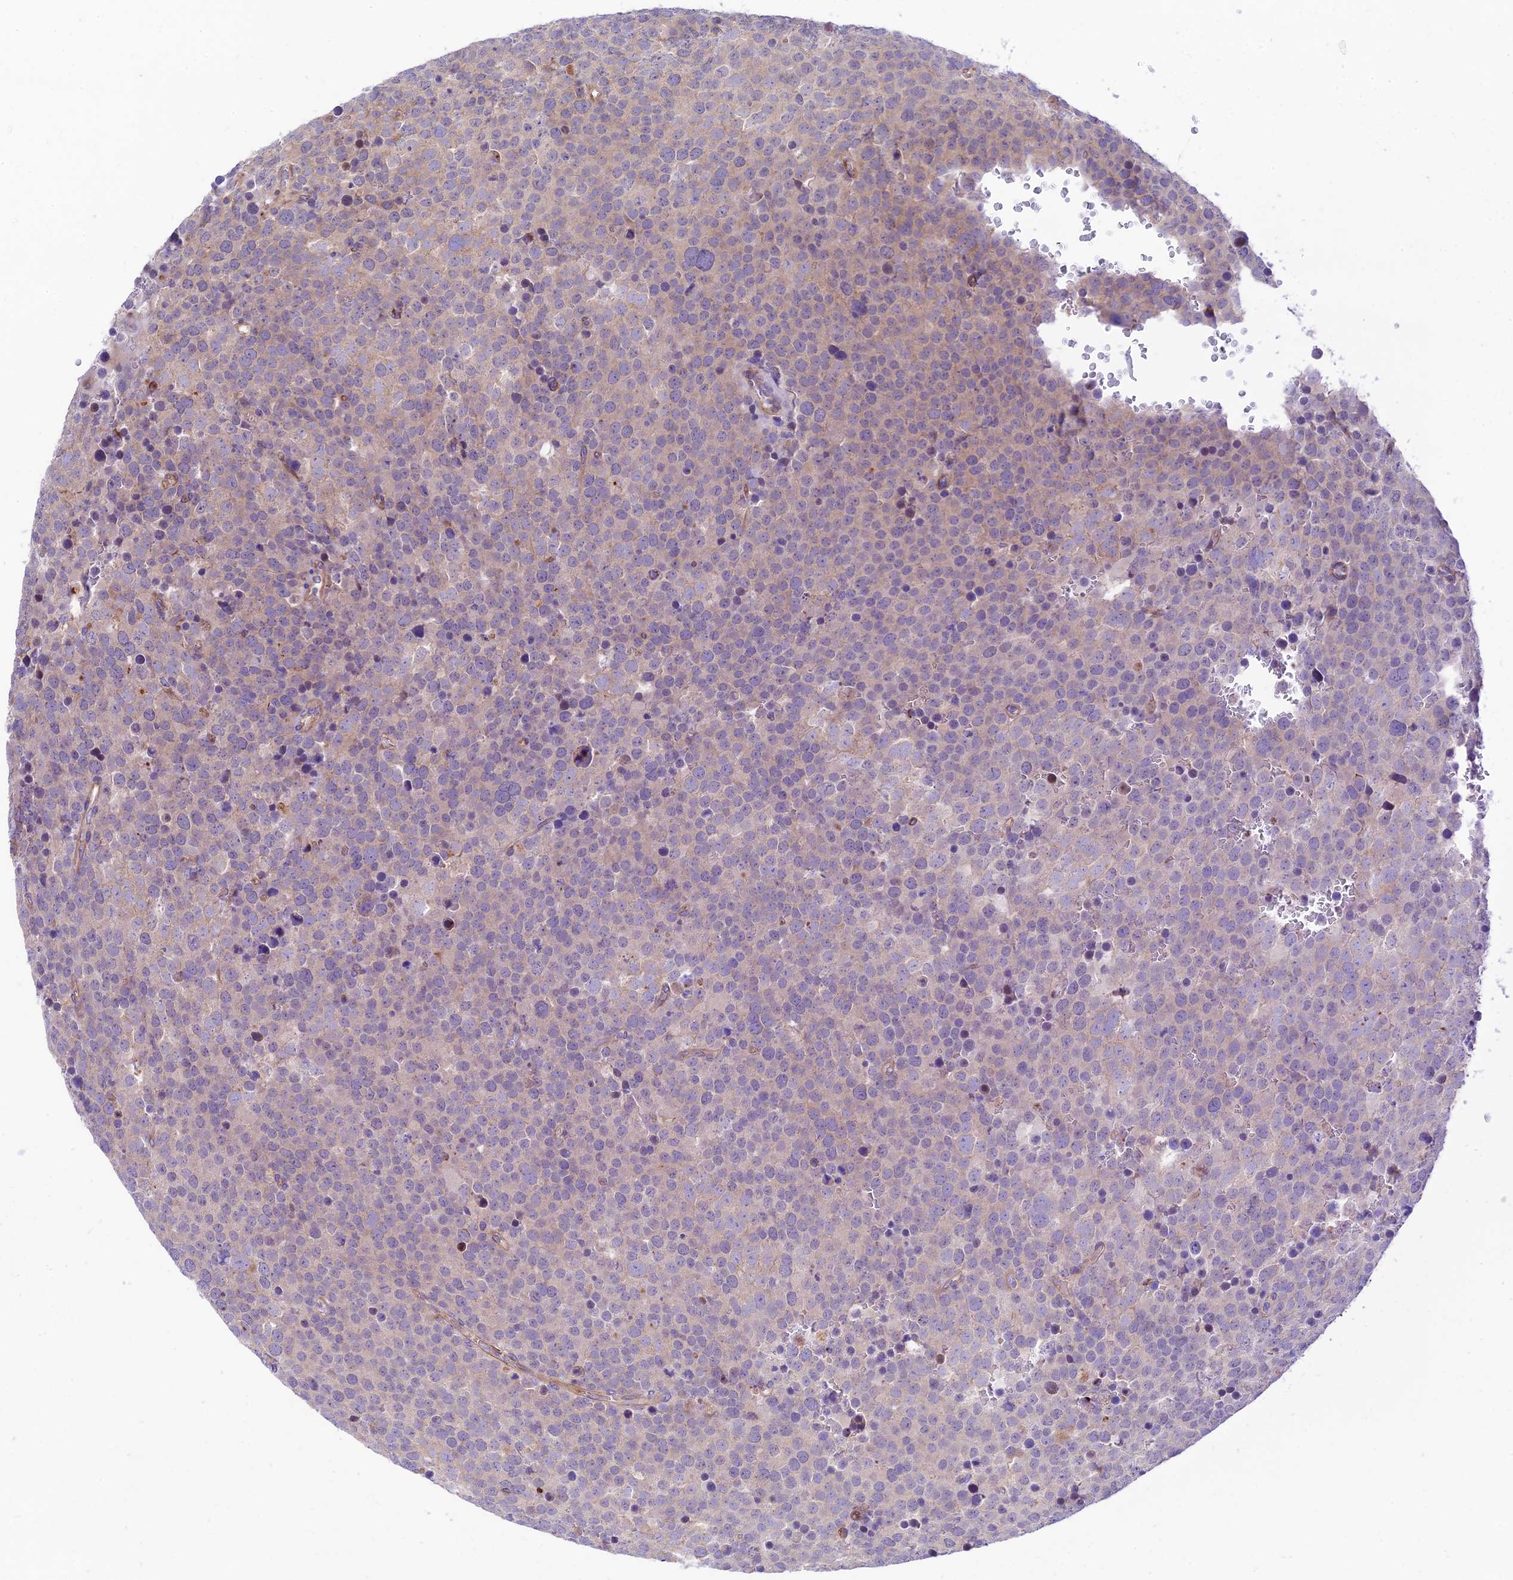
{"staining": {"intensity": "weak", "quantity": "25%-75%", "location": "cytoplasmic/membranous"}, "tissue": "testis cancer", "cell_type": "Tumor cells", "image_type": "cancer", "snomed": [{"axis": "morphology", "description": "Seminoma, NOS"}, {"axis": "topography", "description": "Testis"}], "caption": "Brown immunohistochemical staining in testis cancer shows weak cytoplasmic/membranous positivity in approximately 25%-75% of tumor cells.", "gene": "VPS13C", "patient": {"sex": "male", "age": 71}}